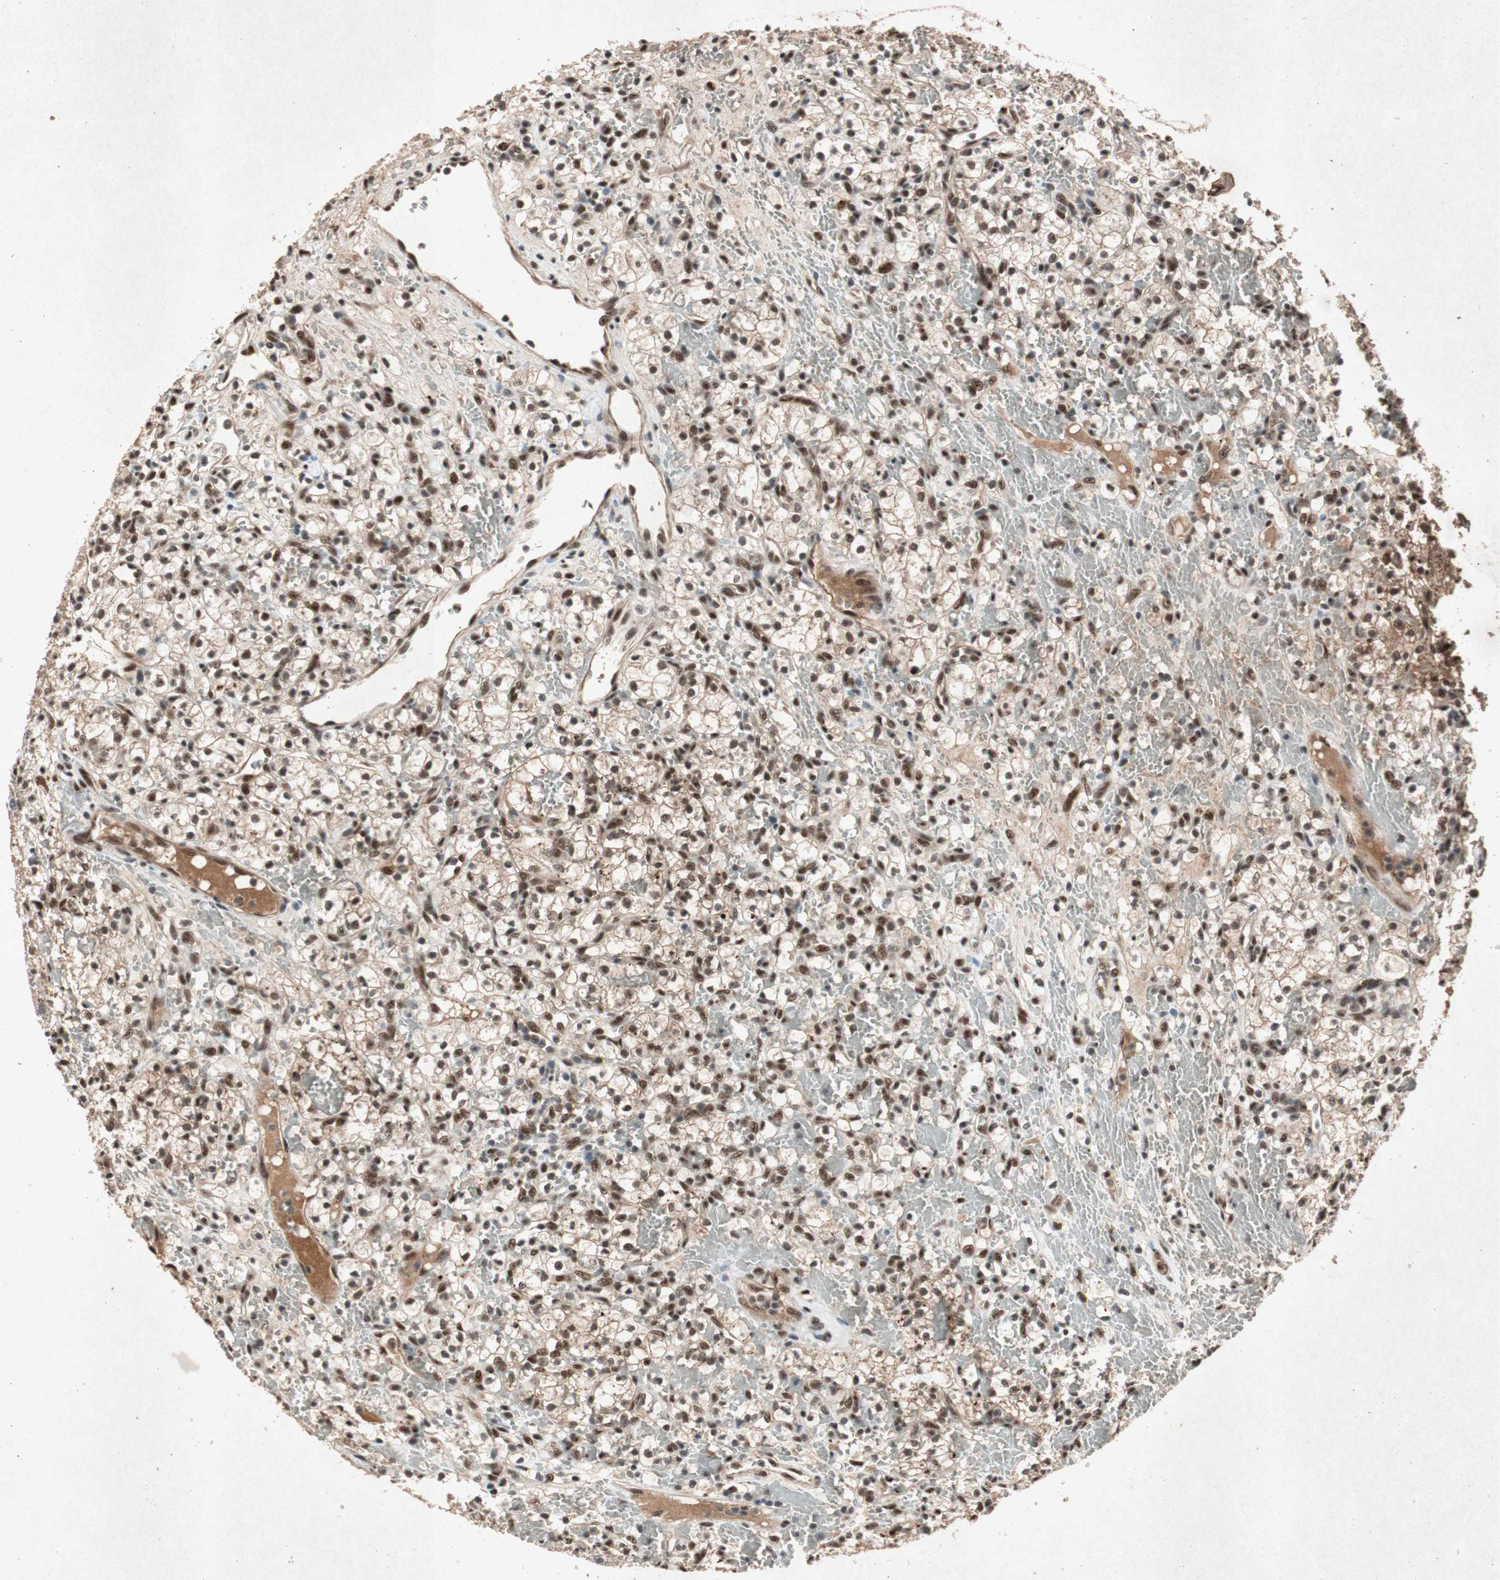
{"staining": {"intensity": "strong", "quantity": ">75%", "location": "nuclear"}, "tissue": "renal cancer", "cell_type": "Tumor cells", "image_type": "cancer", "snomed": [{"axis": "morphology", "description": "Adenocarcinoma, NOS"}, {"axis": "topography", "description": "Kidney"}], "caption": "Protein staining of renal cancer (adenocarcinoma) tissue displays strong nuclear positivity in about >75% of tumor cells. (Stains: DAB in brown, nuclei in blue, Microscopy: brightfield microscopy at high magnification).", "gene": "PML", "patient": {"sex": "female", "age": 60}}